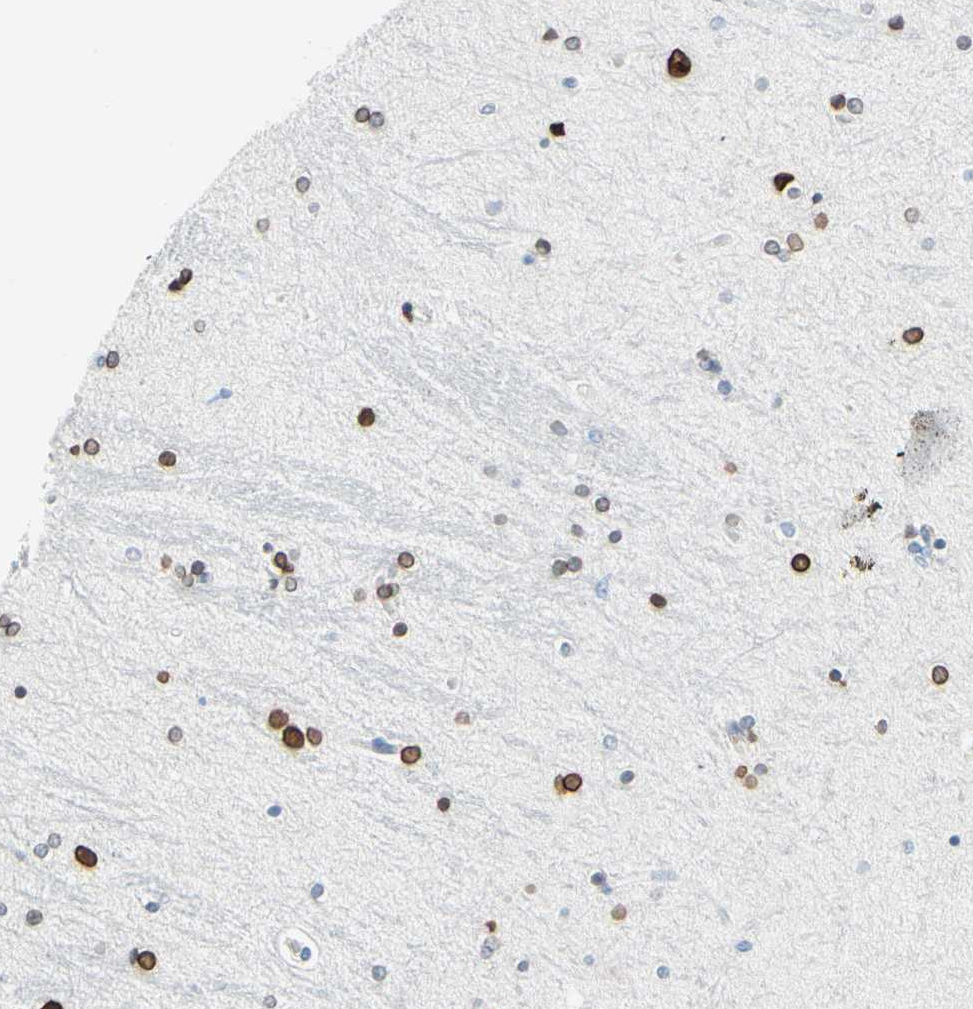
{"staining": {"intensity": "strong", "quantity": "25%-75%", "location": "cytoplasmic/membranous,nuclear"}, "tissue": "hippocampus", "cell_type": "Glial cells", "image_type": "normal", "snomed": [{"axis": "morphology", "description": "Normal tissue, NOS"}, {"axis": "topography", "description": "Hippocampus"}], "caption": "This is a histology image of immunohistochemistry (IHC) staining of normal hippocampus, which shows strong staining in the cytoplasmic/membranous,nuclear of glial cells.", "gene": "ZNF132", "patient": {"sex": "female", "age": 54}}